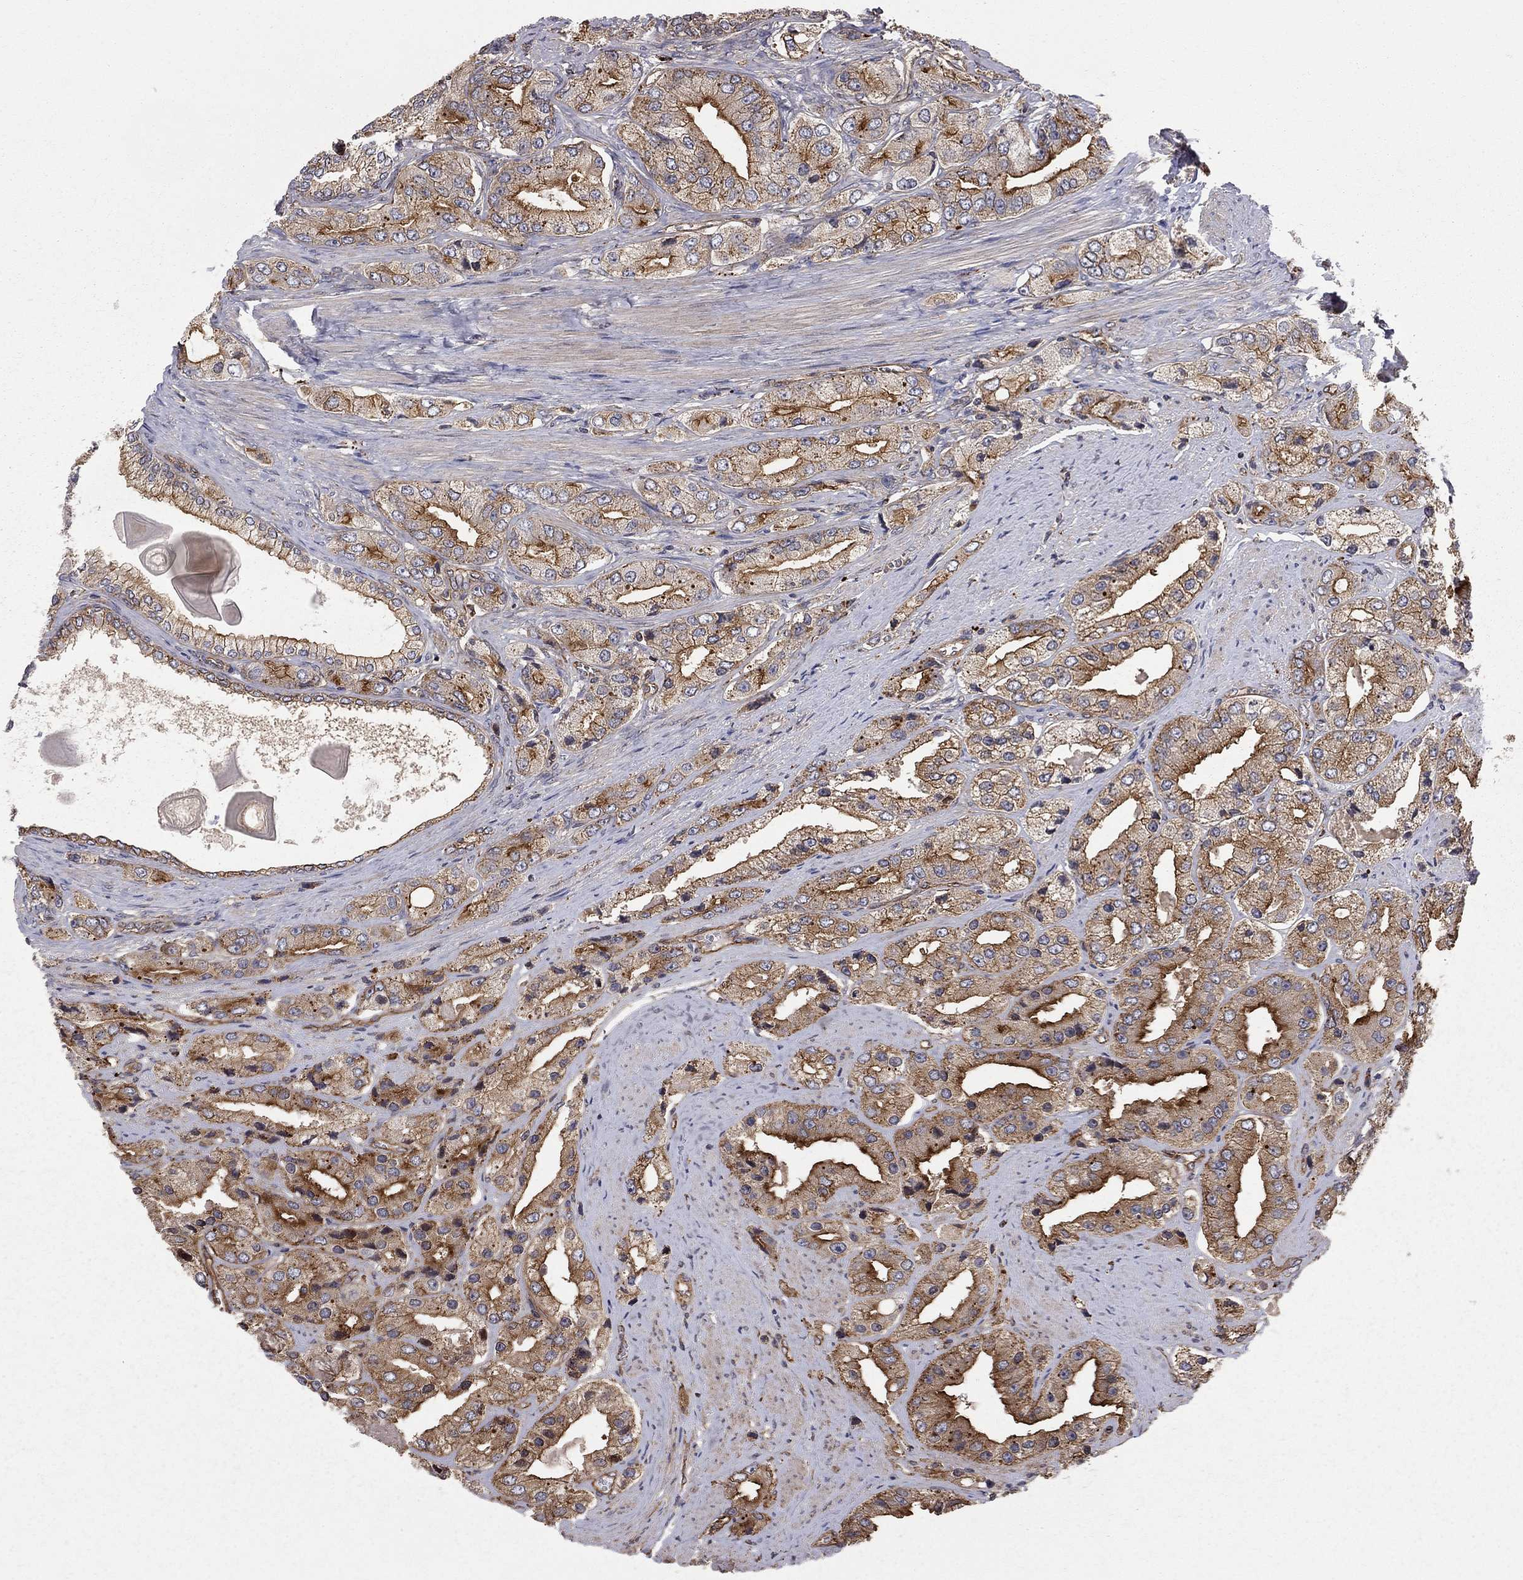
{"staining": {"intensity": "strong", "quantity": "25%-75%", "location": "cytoplasmic/membranous"}, "tissue": "prostate cancer", "cell_type": "Tumor cells", "image_type": "cancer", "snomed": [{"axis": "morphology", "description": "Adenocarcinoma, Low grade"}, {"axis": "topography", "description": "Prostate"}], "caption": "Strong cytoplasmic/membranous expression for a protein is appreciated in about 25%-75% of tumor cells of prostate cancer (adenocarcinoma (low-grade)) using immunohistochemistry (IHC).", "gene": "RASEF", "patient": {"sex": "male", "age": 69}}